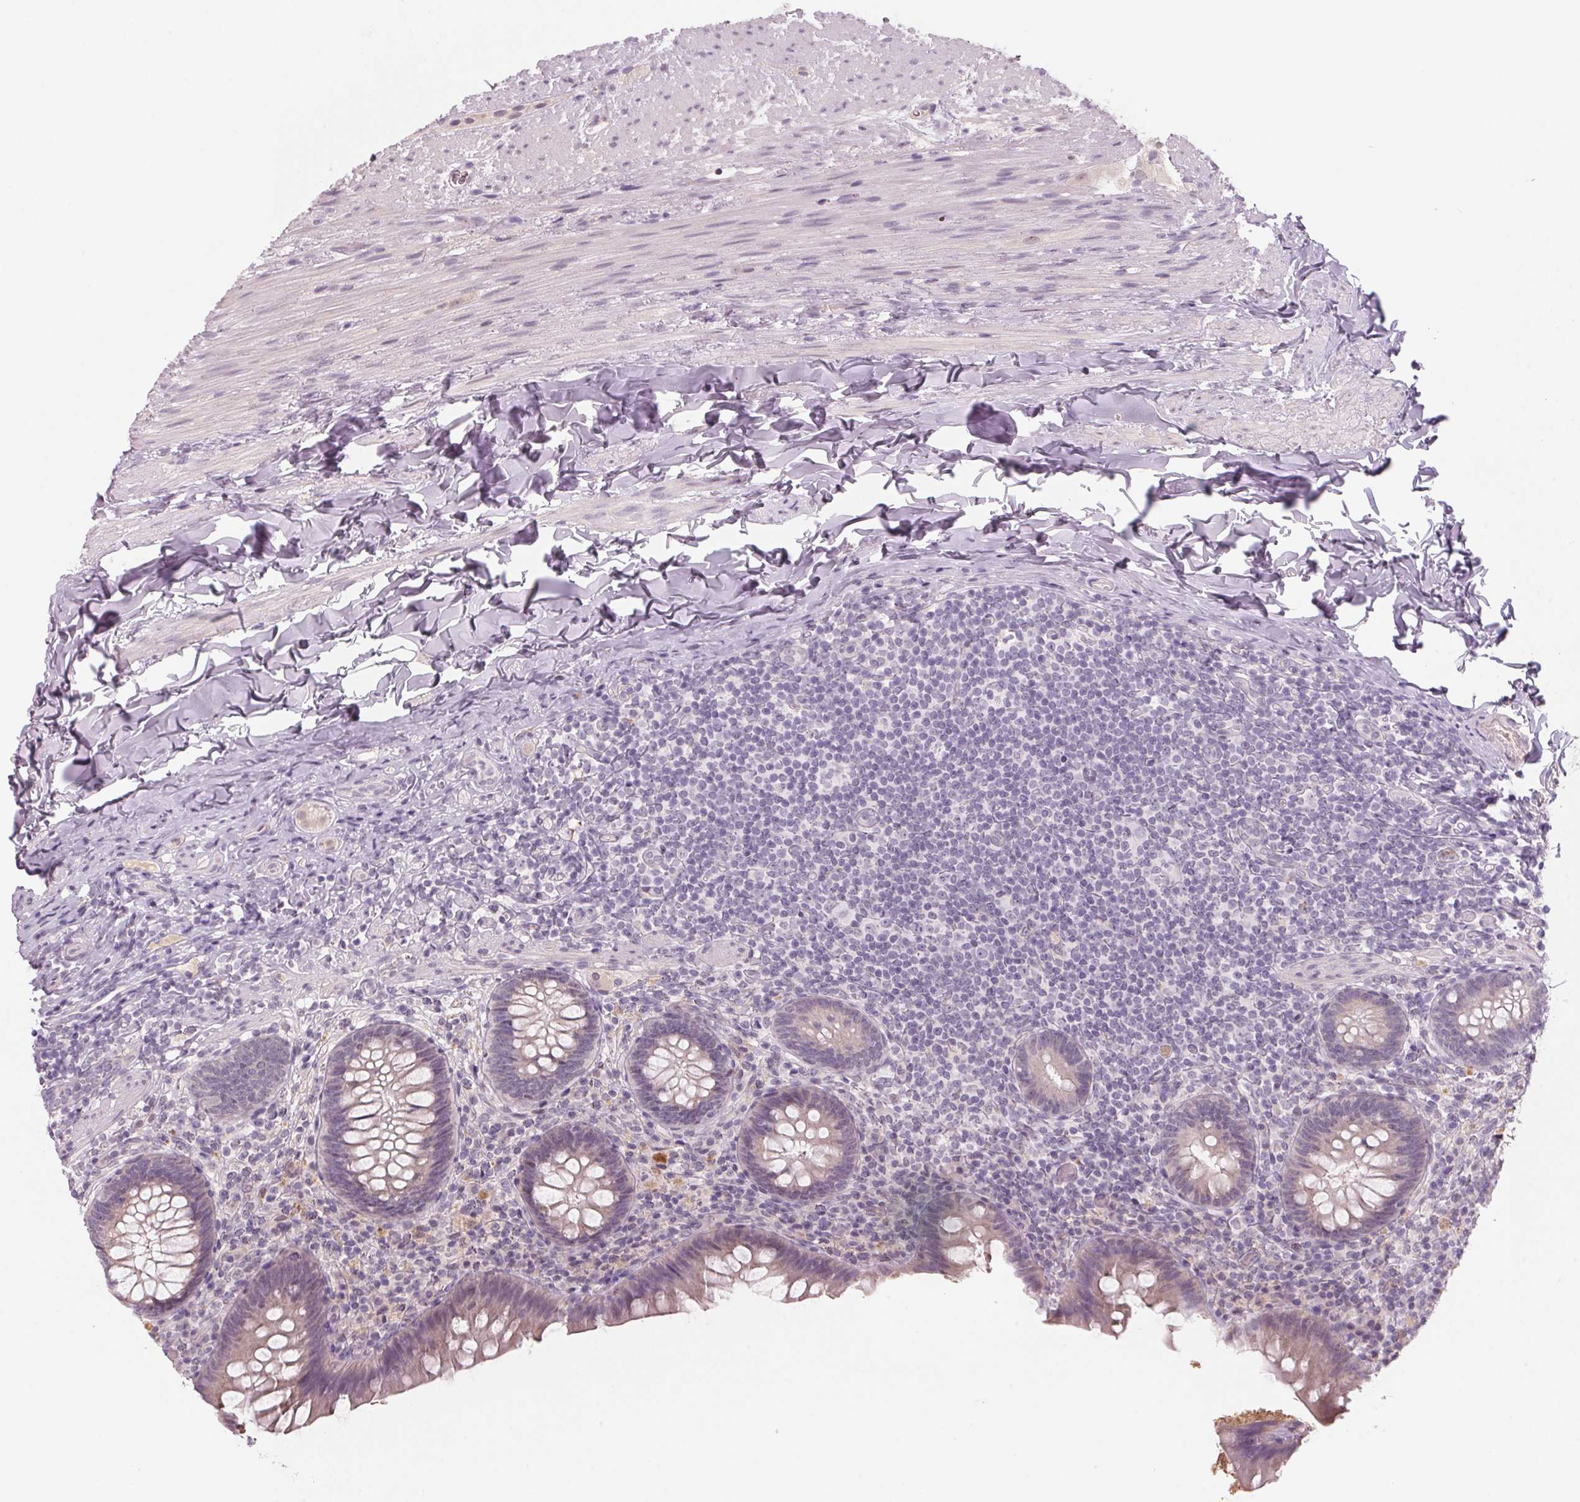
{"staining": {"intensity": "weak", "quantity": "<25%", "location": "cytoplasmic/membranous"}, "tissue": "appendix", "cell_type": "Glandular cells", "image_type": "normal", "snomed": [{"axis": "morphology", "description": "Normal tissue, NOS"}, {"axis": "topography", "description": "Appendix"}], "caption": "High magnification brightfield microscopy of benign appendix stained with DAB (3,3'-diaminobenzidine) (brown) and counterstained with hematoxylin (blue): glandular cells show no significant expression. (DAB (3,3'-diaminobenzidine) immunohistochemistry with hematoxylin counter stain).", "gene": "ADAM20", "patient": {"sex": "male", "age": 47}}